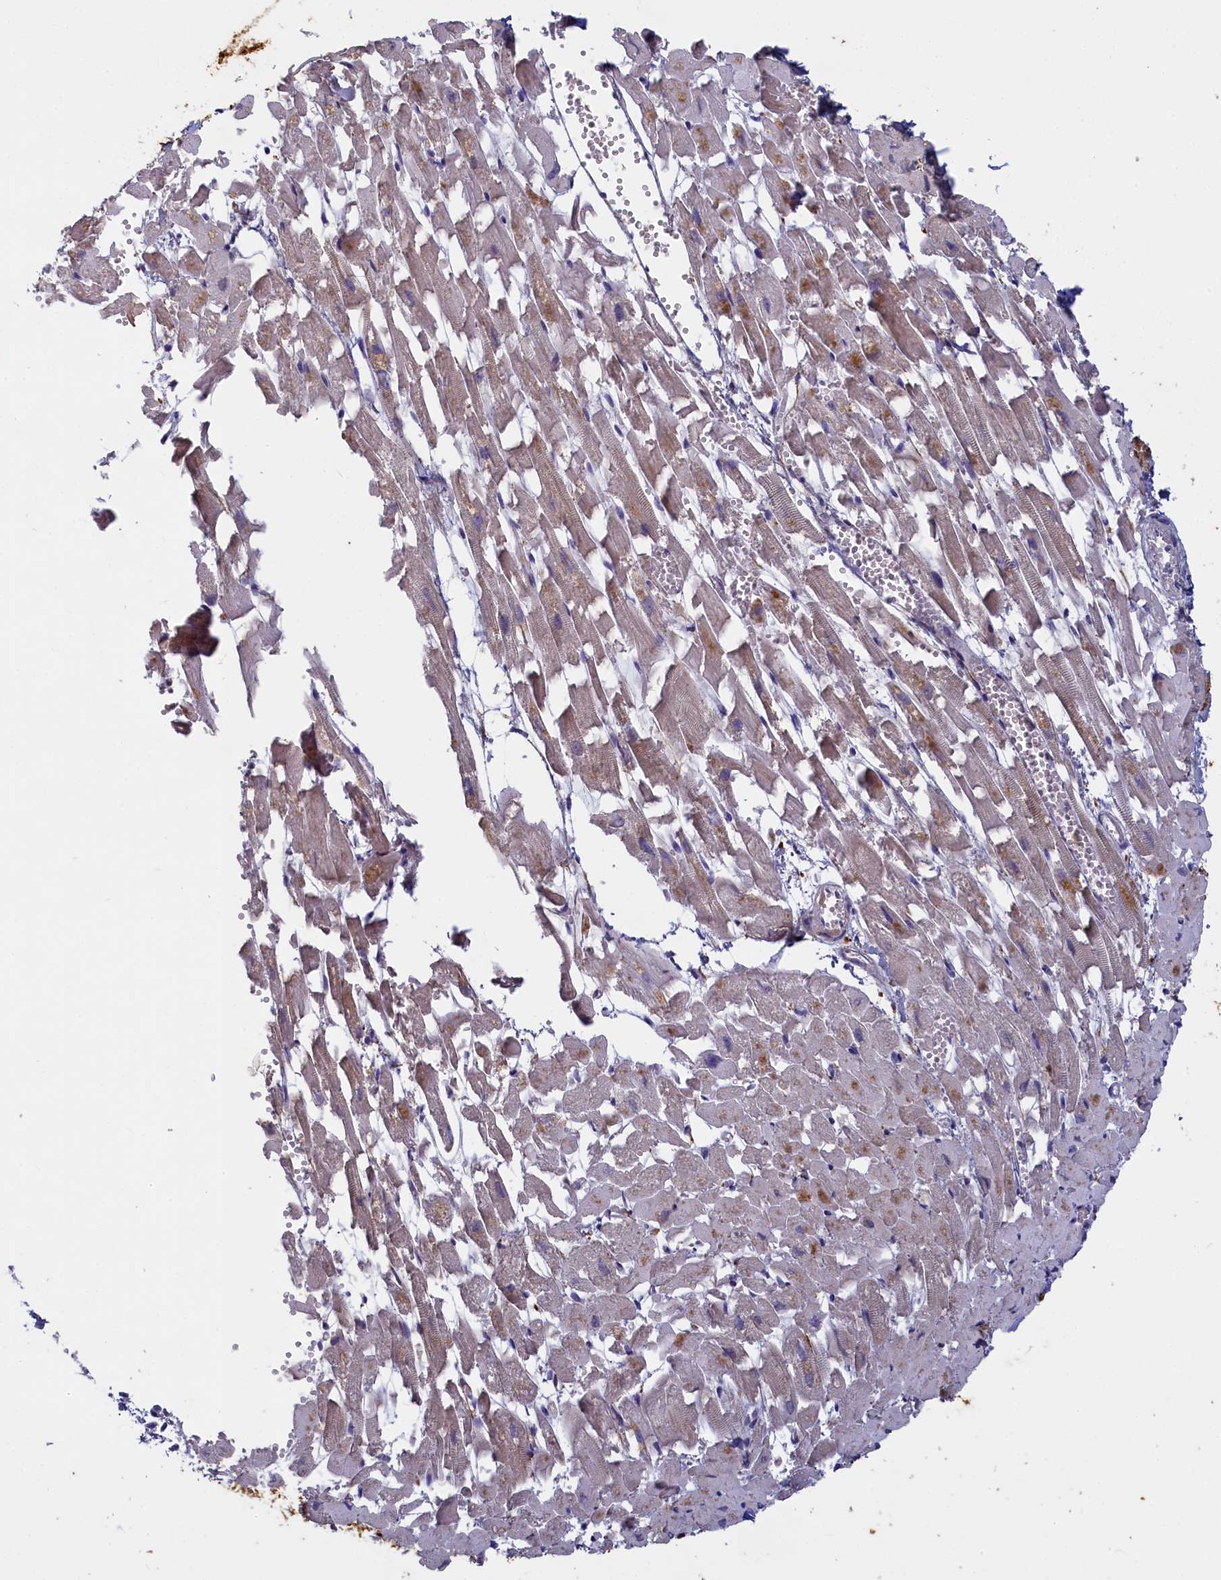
{"staining": {"intensity": "strong", "quantity": "<25%", "location": "cytoplasmic/membranous"}, "tissue": "heart muscle", "cell_type": "Cardiomyocytes", "image_type": "normal", "snomed": [{"axis": "morphology", "description": "Normal tissue, NOS"}, {"axis": "topography", "description": "Heart"}], "caption": "Immunohistochemical staining of benign heart muscle demonstrates <25% levels of strong cytoplasmic/membranous protein staining in about <25% of cardiomyocytes. (Brightfield microscopy of DAB IHC at high magnification).", "gene": "UCHL3", "patient": {"sex": "female", "age": 64}}